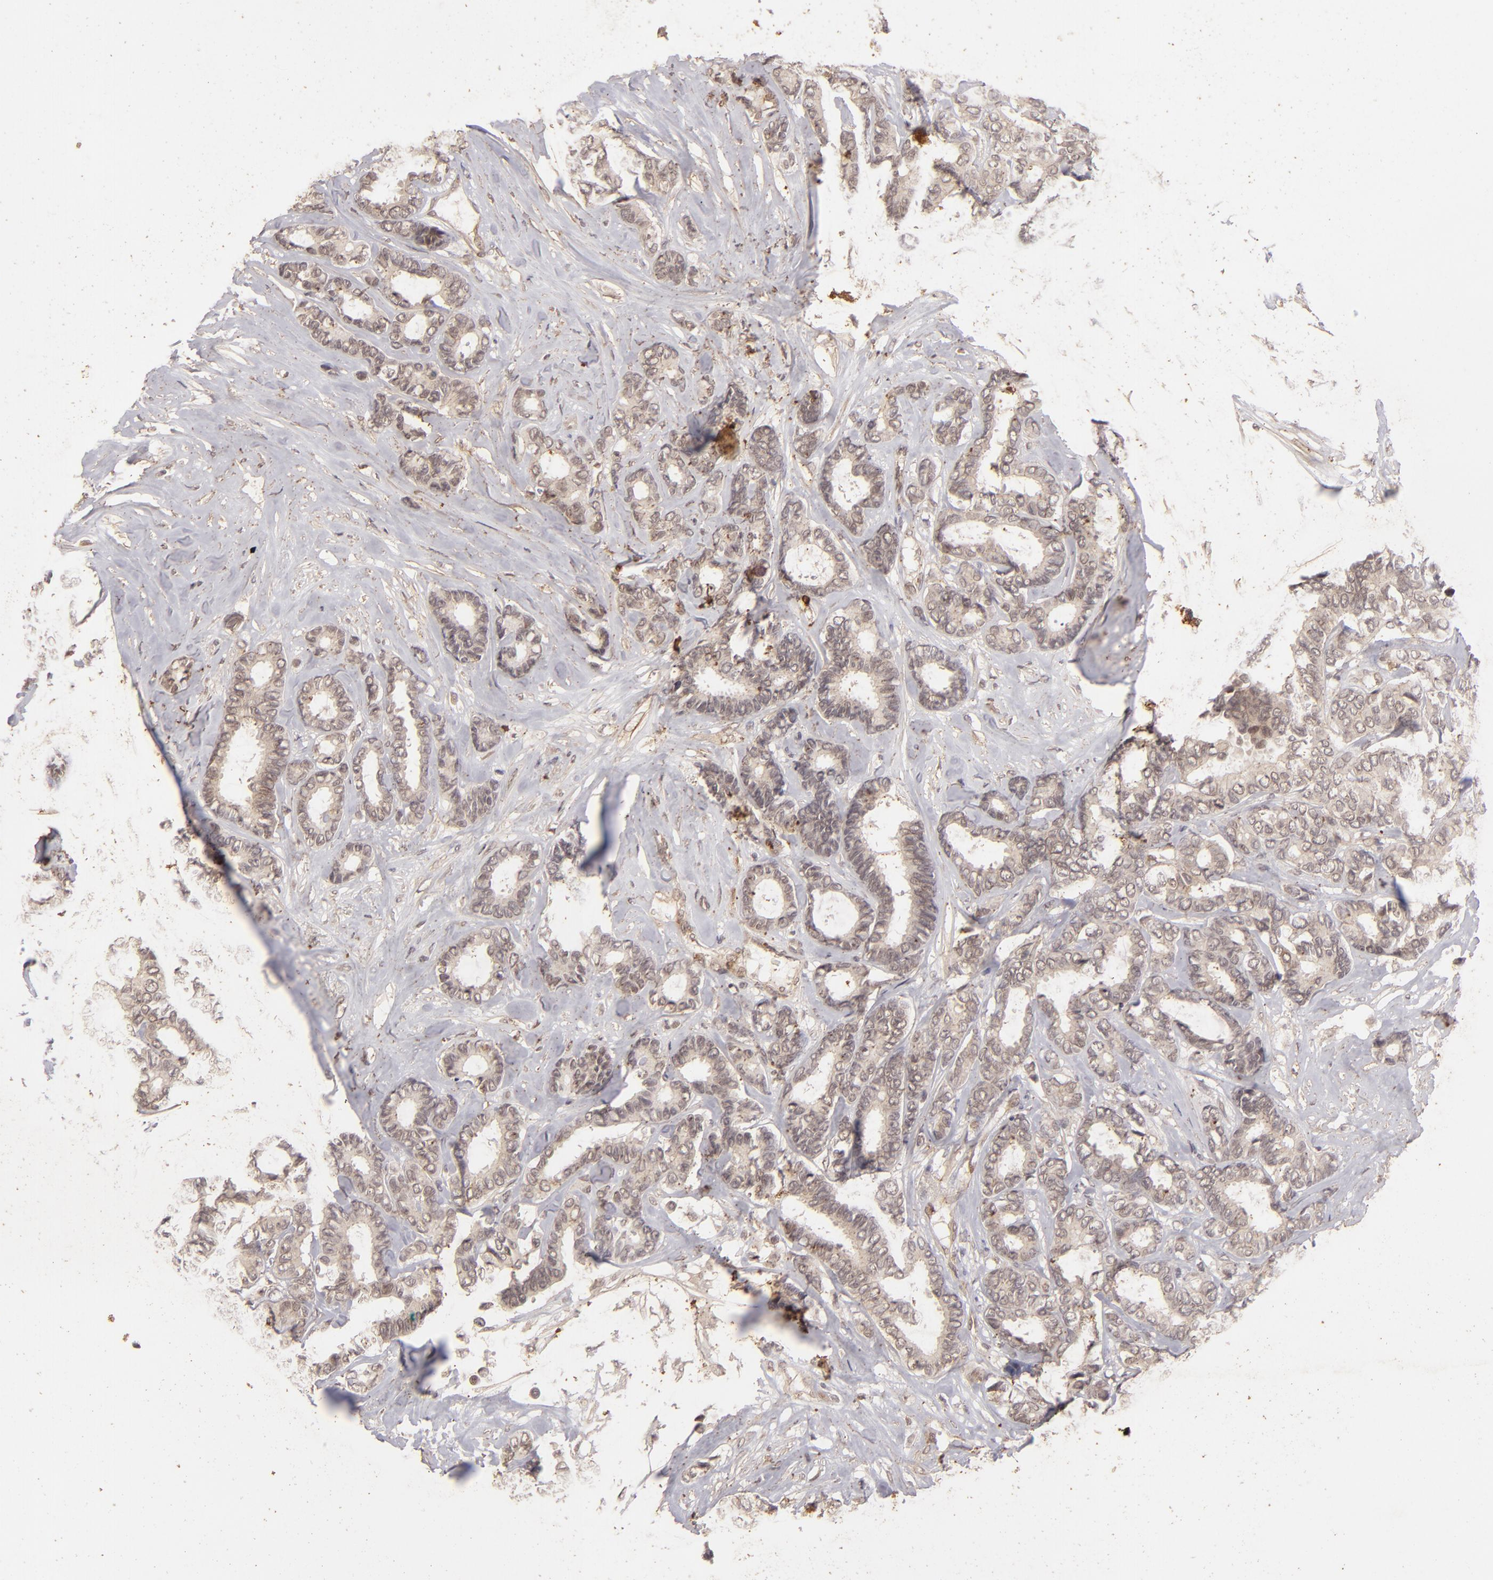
{"staining": {"intensity": "weak", "quantity": "25%-75%", "location": "cytoplasmic/membranous"}, "tissue": "breast cancer", "cell_type": "Tumor cells", "image_type": "cancer", "snomed": [{"axis": "morphology", "description": "Duct carcinoma"}, {"axis": "topography", "description": "Breast"}], "caption": "IHC (DAB (3,3'-diaminobenzidine)) staining of human invasive ductal carcinoma (breast) demonstrates weak cytoplasmic/membranous protein expression in approximately 25%-75% of tumor cells.", "gene": "DFFA", "patient": {"sex": "female", "age": 87}}